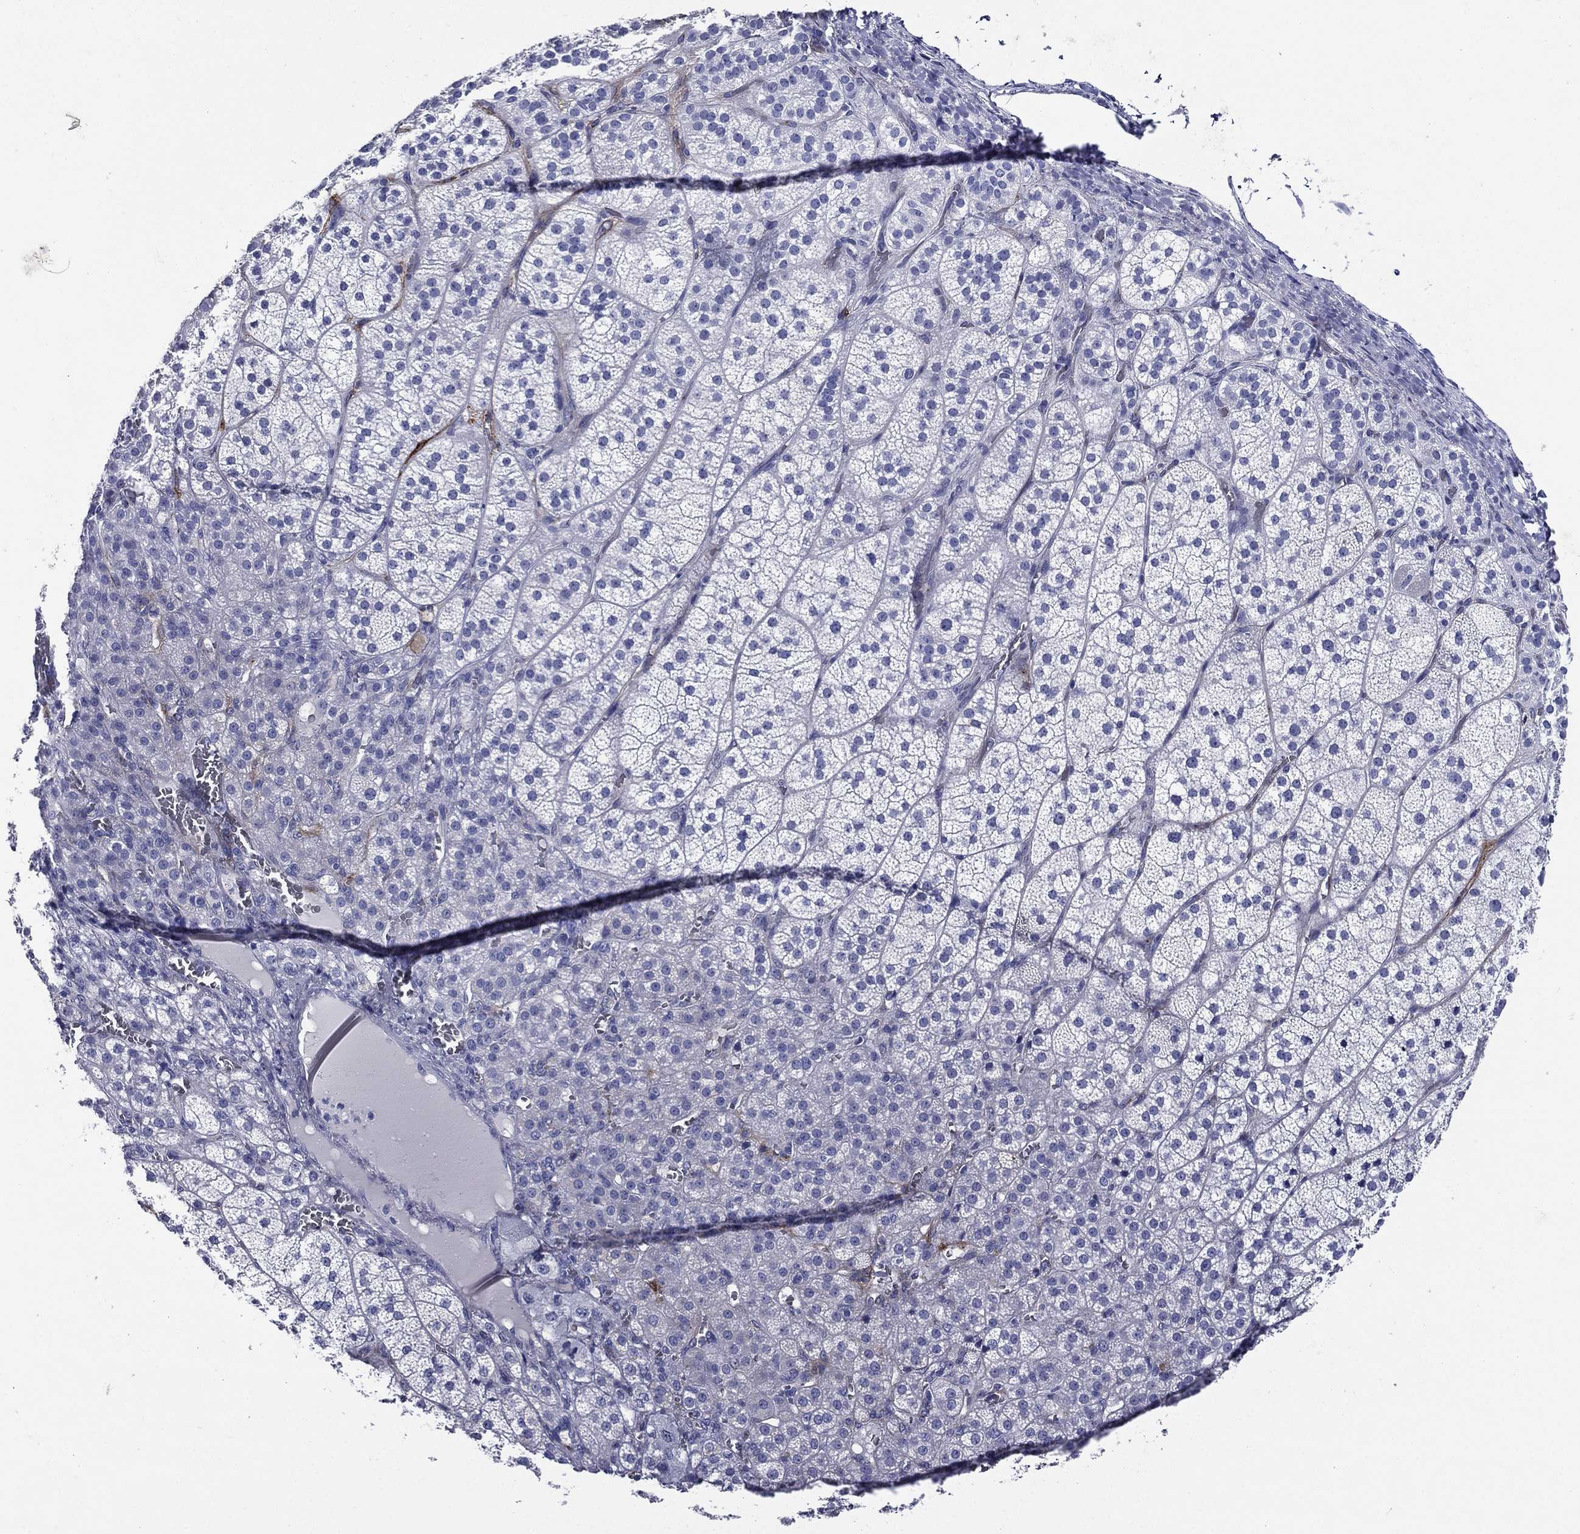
{"staining": {"intensity": "negative", "quantity": "none", "location": "none"}, "tissue": "adrenal gland", "cell_type": "Glandular cells", "image_type": "normal", "snomed": [{"axis": "morphology", "description": "Normal tissue, NOS"}, {"axis": "topography", "description": "Adrenal gland"}], "caption": "Immunohistochemistry (IHC) histopathology image of normal adrenal gland: human adrenal gland stained with DAB displays no significant protein positivity in glandular cells.", "gene": "ACE2", "patient": {"sex": "female", "age": 60}}